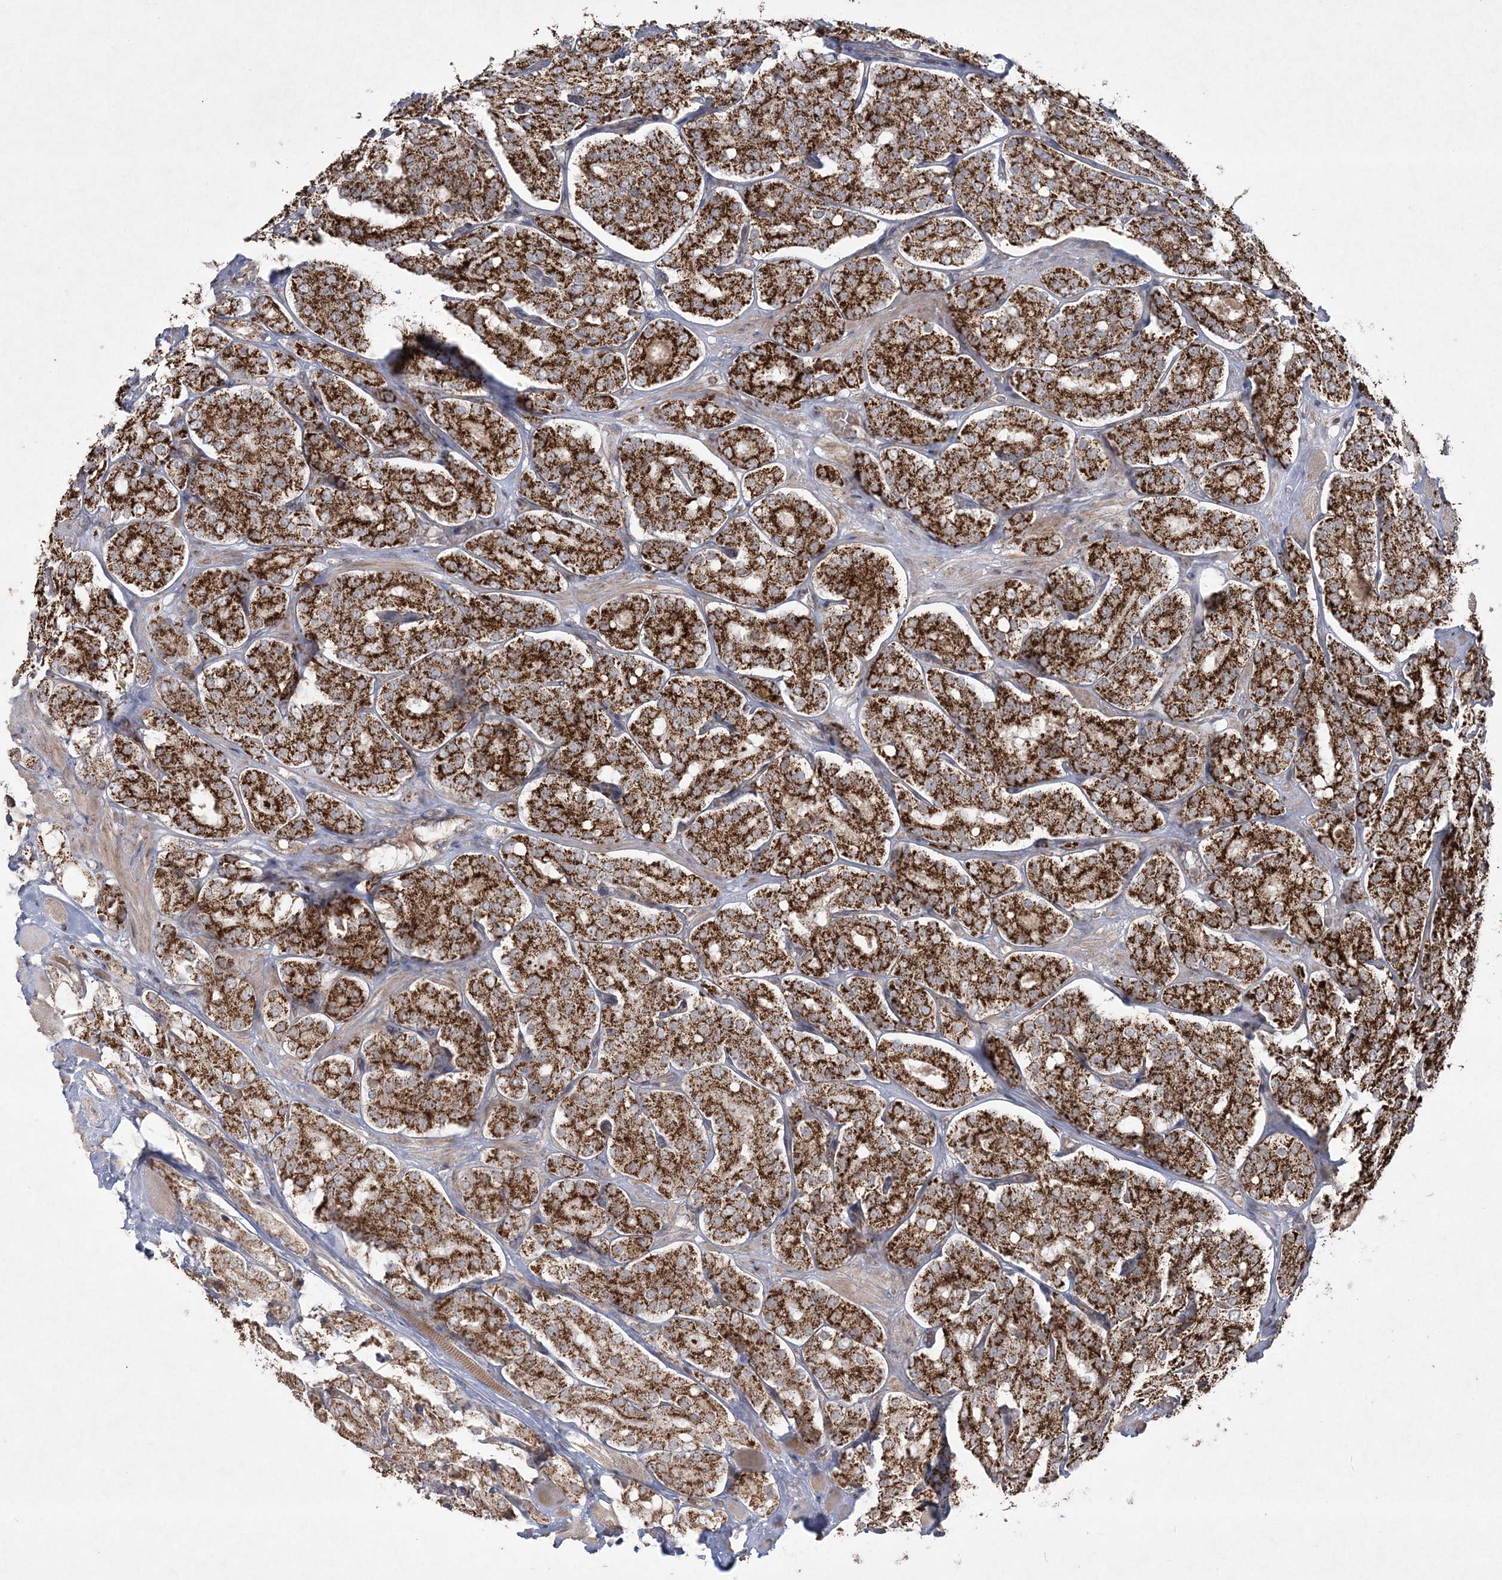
{"staining": {"intensity": "strong", "quantity": ">75%", "location": "cytoplasmic/membranous"}, "tissue": "prostate cancer", "cell_type": "Tumor cells", "image_type": "cancer", "snomed": [{"axis": "morphology", "description": "Adenocarcinoma, High grade"}, {"axis": "topography", "description": "Prostate"}], "caption": "Immunohistochemistry (IHC) histopathology image of prostate high-grade adenocarcinoma stained for a protein (brown), which shows high levels of strong cytoplasmic/membranous positivity in approximately >75% of tumor cells.", "gene": "LRPPRC", "patient": {"sex": "male", "age": 65}}